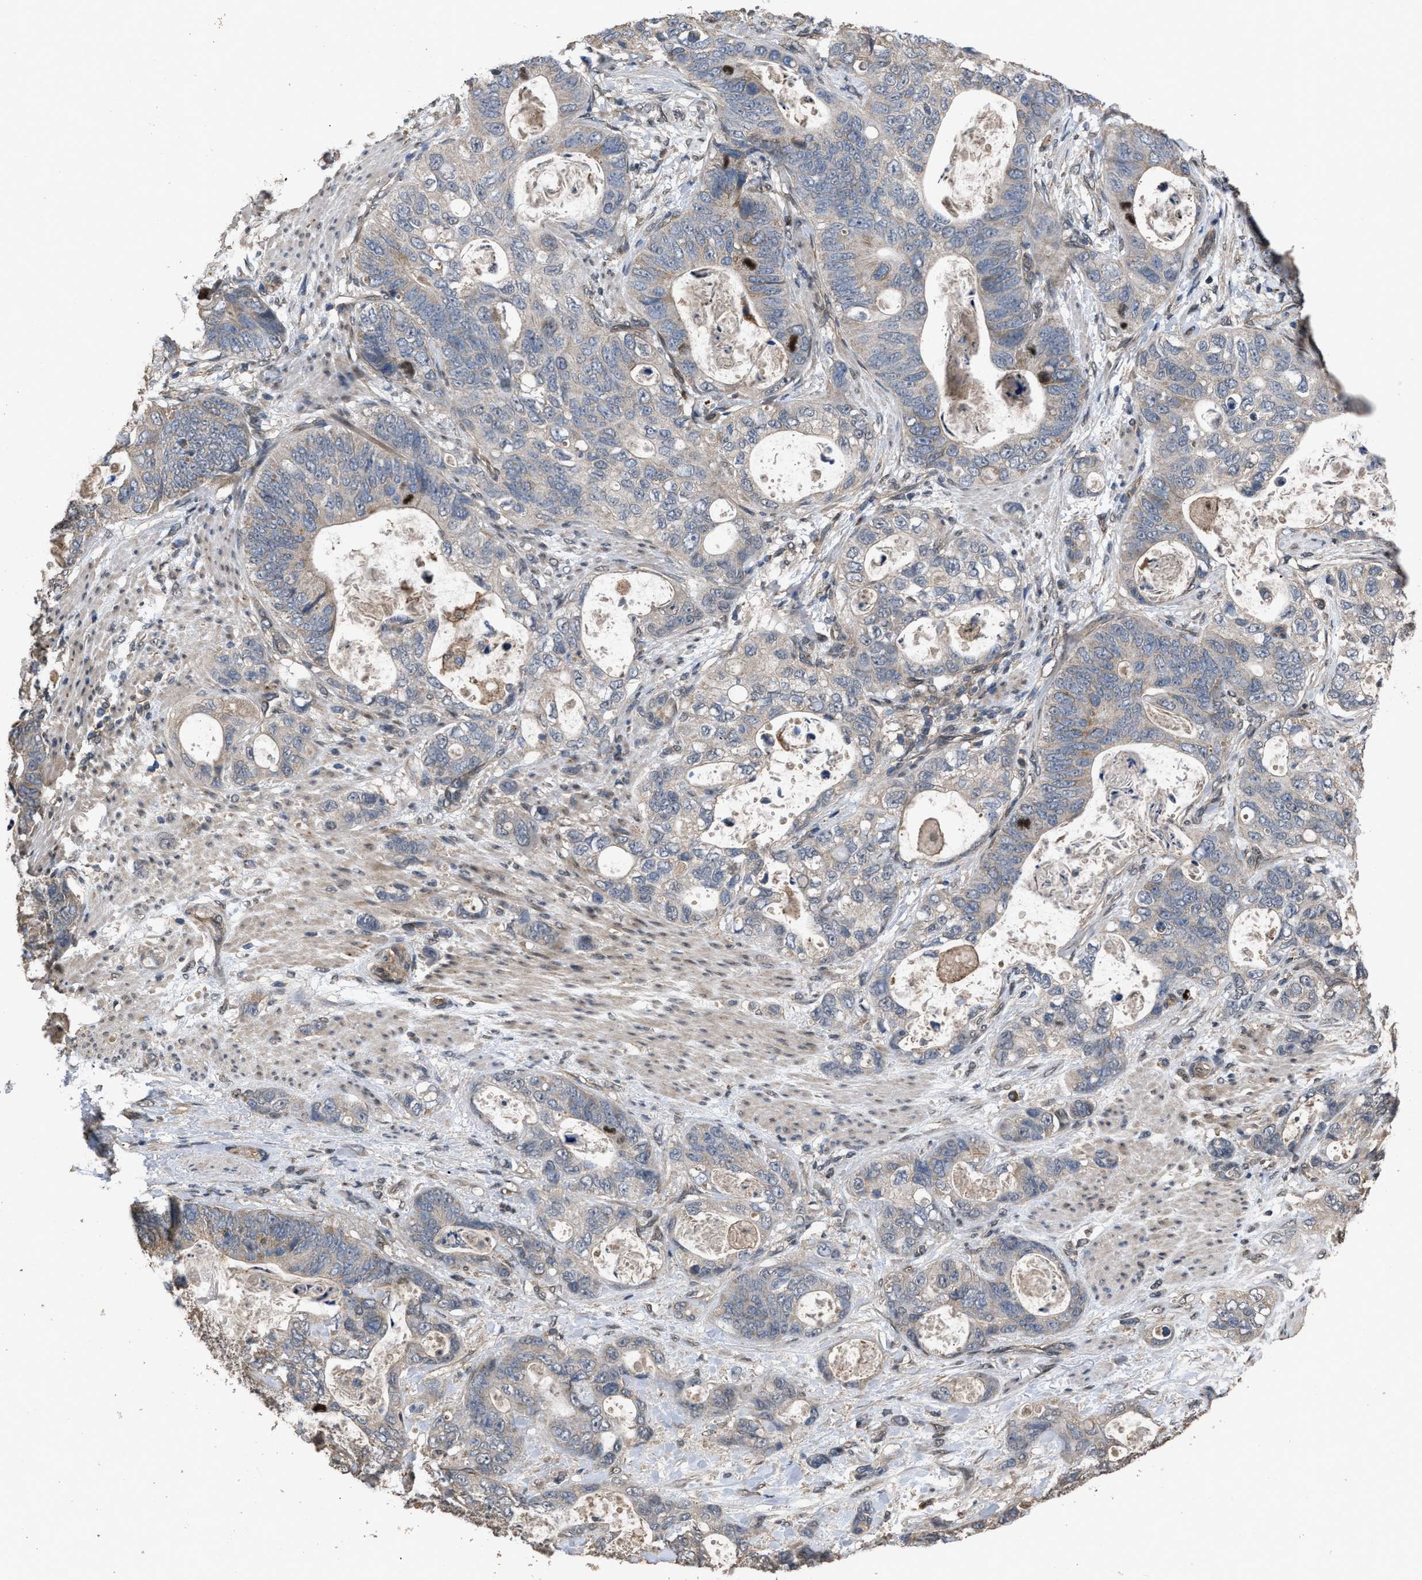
{"staining": {"intensity": "weak", "quantity": "<25%", "location": "cytoplasmic/membranous"}, "tissue": "stomach cancer", "cell_type": "Tumor cells", "image_type": "cancer", "snomed": [{"axis": "morphology", "description": "Normal tissue, NOS"}, {"axis": "morphology", "description": "Adenocarcinoma, NOS"}, {"axis": "topography", "description": "Stomach"}], "caption": "The photomicrograph exhibits no staining of tumor cells in stomach cancer (adenocarcinoma).", "gene": "UTRN", "patient": {"sex": "female", "age": 89}}